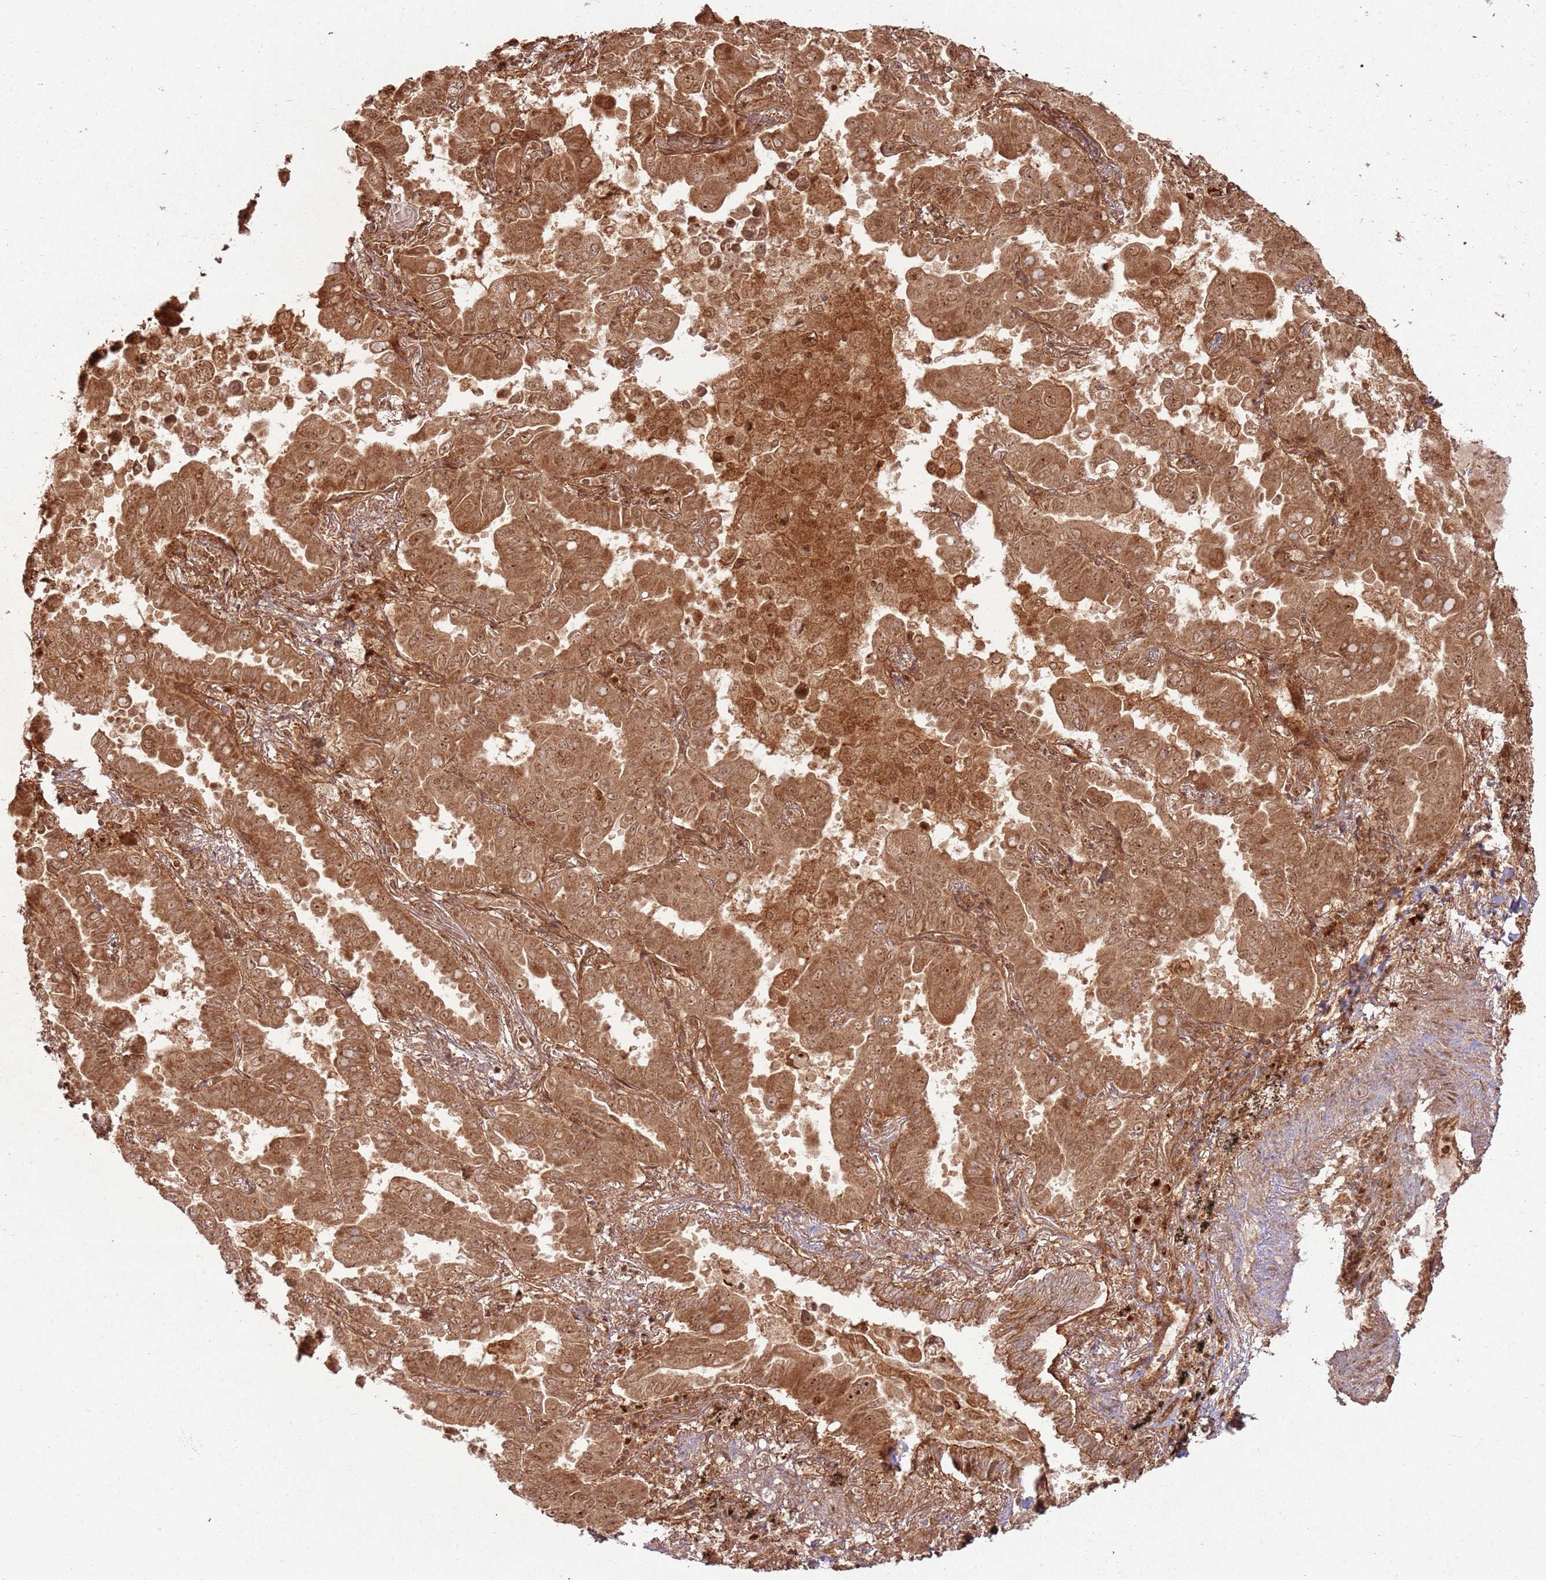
{"staining": {"intensity": "moderate", "quantity": ">75%", "location": "cytoplasmic/membranous,nuclear"}, "tissue": "lung cancer", "cell_type": "Tumor cells", "image_type": "cancer", "snomed": [{"axis": "morphology", "description": "Adenocarcinoma, NOS"}, {"axis": "topography", "description": "Lung"}], "caption": "High-magnification brightfield microscopy of lung cancer (adenocarcinoma) stained with DAB (3,3'-diaminobenzidine) (brown) and counterstained with hematoxylin (blue). tumor cells exhibit moderate cytoplasmic/membranous and nuclear staining is appreciated in approximately>75% of cells.", "gene": "TBC1D13", "patient": {"sex": "male", "age": 64}}